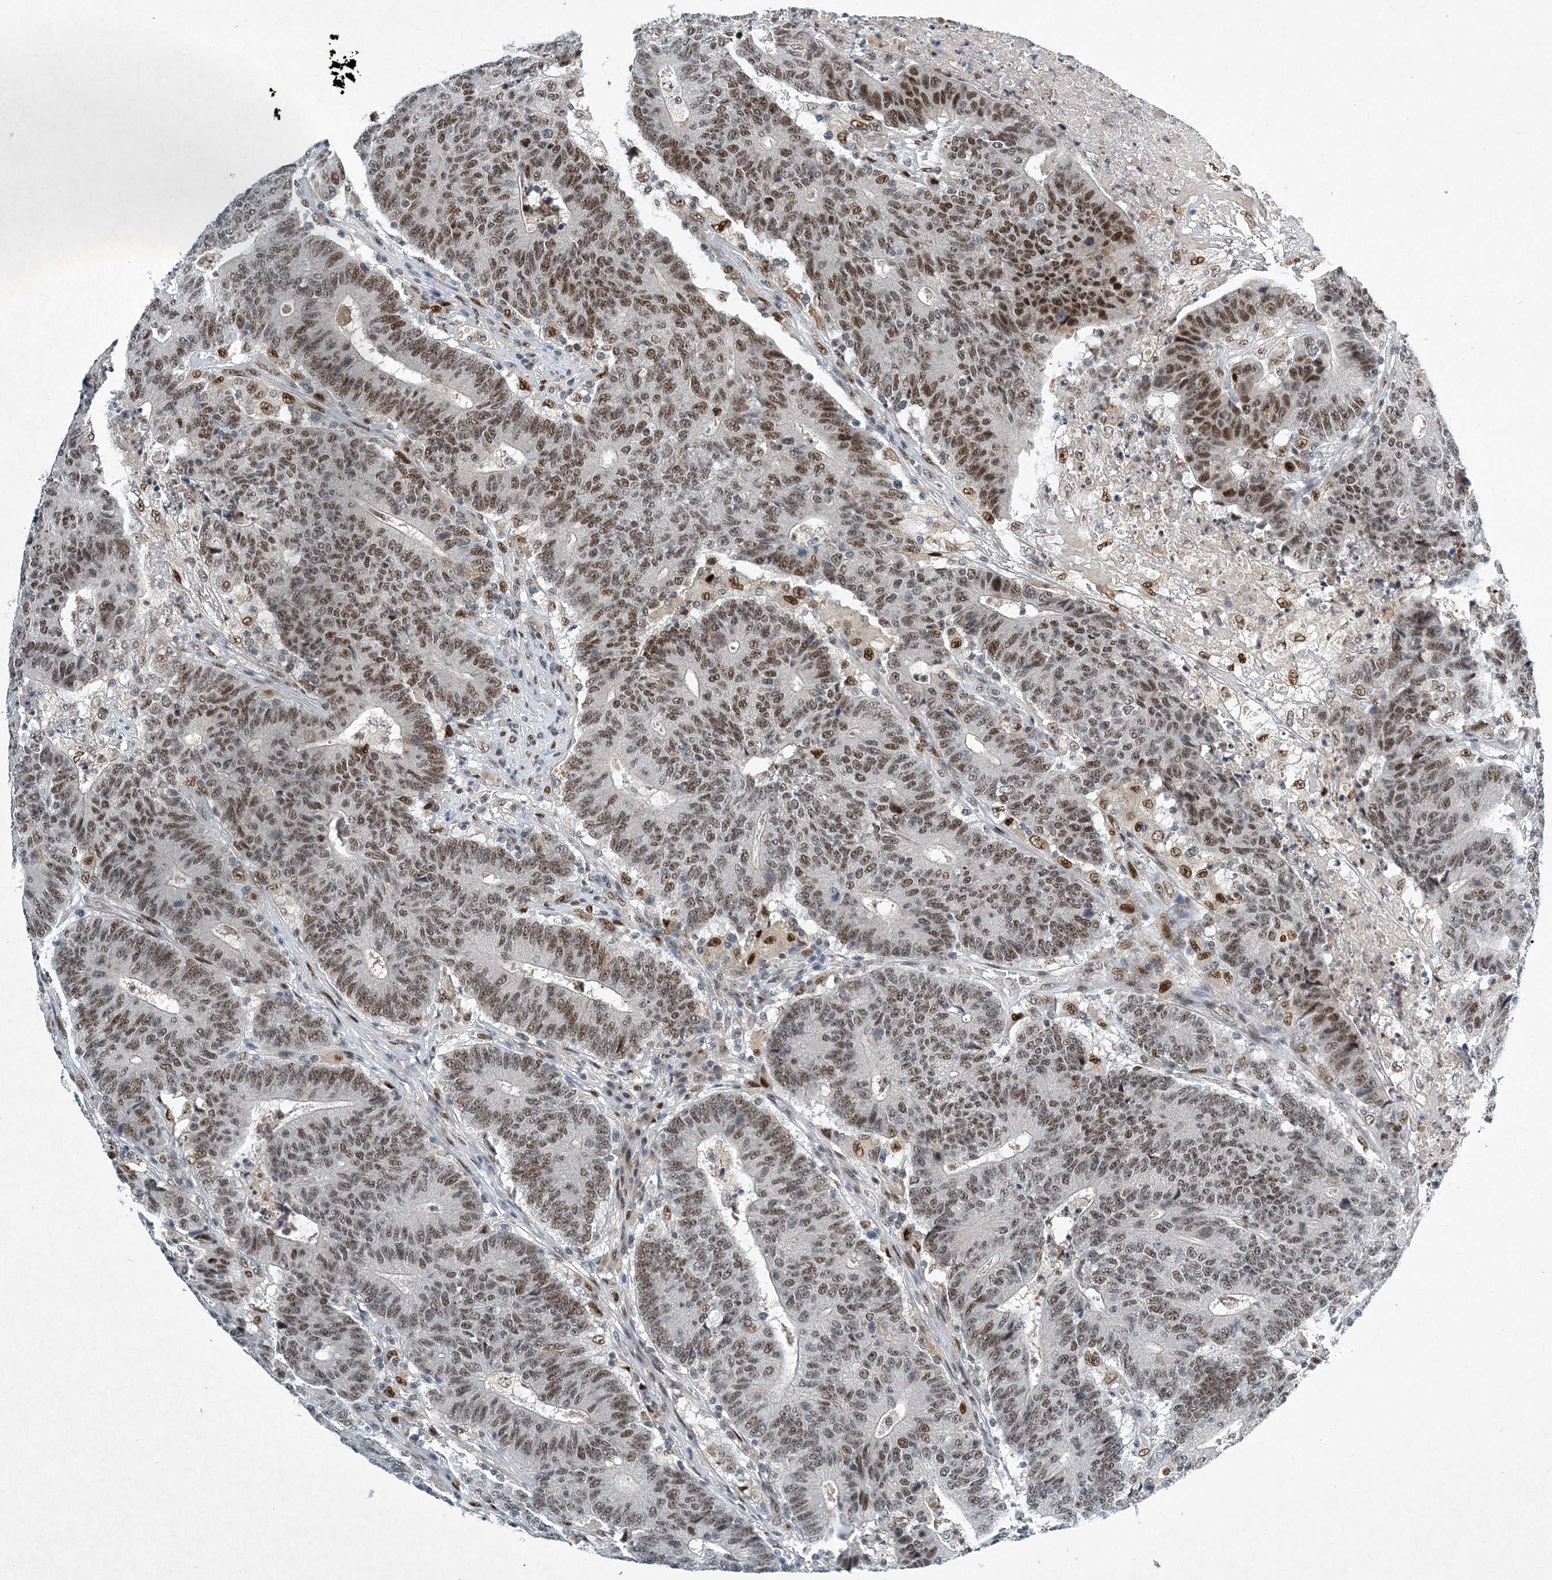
{"staining": {"intensity": "moderate", "quantity": ">75%", "location": "nuclear"}, "tissue": "colorectal cancer", "cell_type": "Tumor cells", "image_type": "cancer", "snomed": [{"axis": "morphology", "description": "Normal tissue, NOS"}, {"axis": "morphology", "description": "Adenocarcinoma, NOS"}, {"axis": "topography", "description": "Colon"}], "caption": "About >75% of tumor cells in human colorectal cancer (adenocarcinoma) exhibit moderate nuclear protein expression as visualized by brown immunohistochemical staining.", "gene": "KPNA4", "patient": {"sex": "female", "age": 75}}